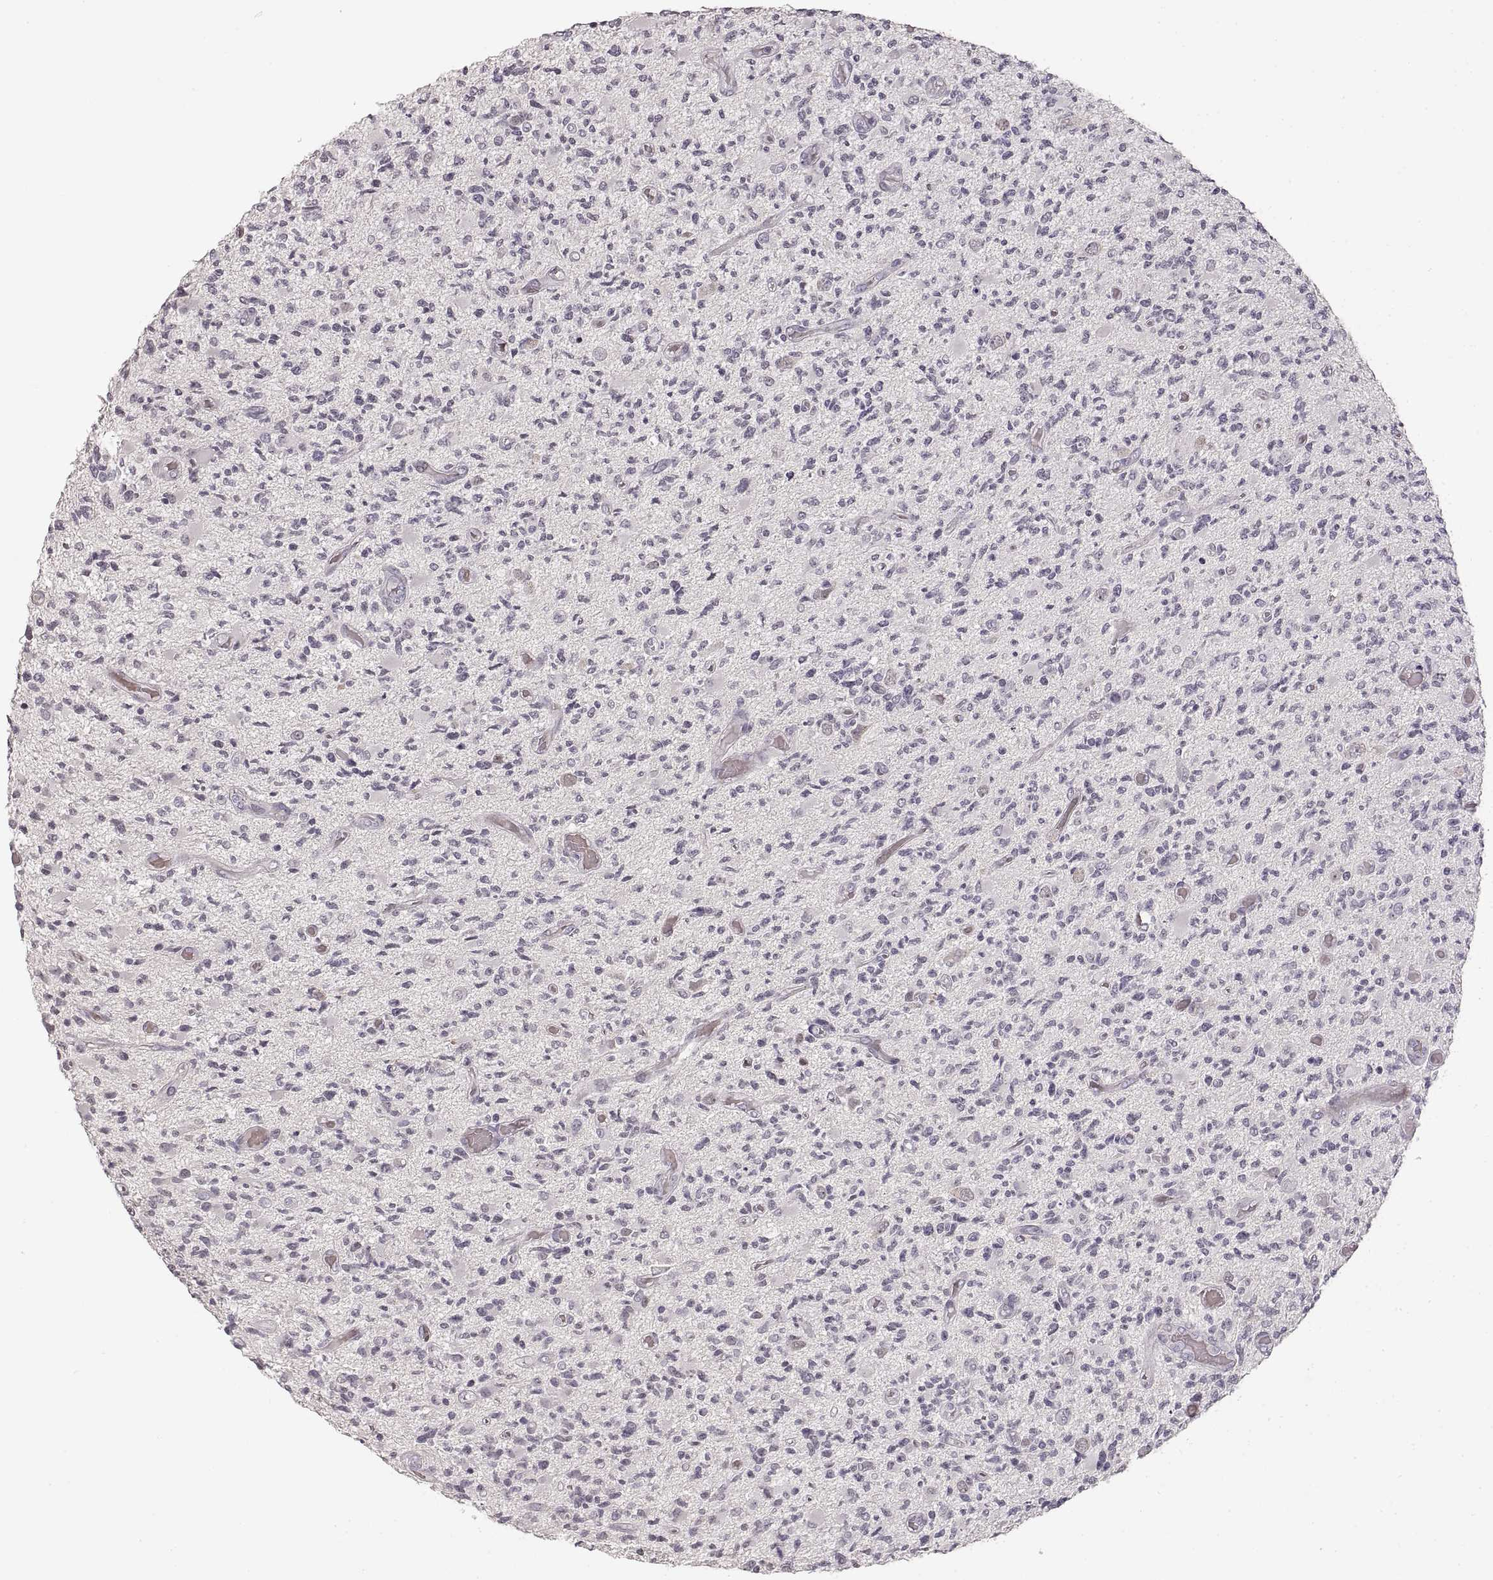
{"staining": {"intensity": "negative", "quantity": "none", "location": "none"}, "tissue": "glioma", "cell_type": "Tumor cells", "image_type": "cancer", "snomed": [{"axis": "morphology", "description": "Glioma, malignant, High grade"}, {"axis": "topography", "description": "Brain"}], "caption": "IHC histopathology image of neoplastic tissue: human glioma stained with DAB (3,3'-diaminobenzidine) displays no significant protein staining in tumor cells.", "gene": "PCSK2", "patient": {"sex": "female", "age": 63}}